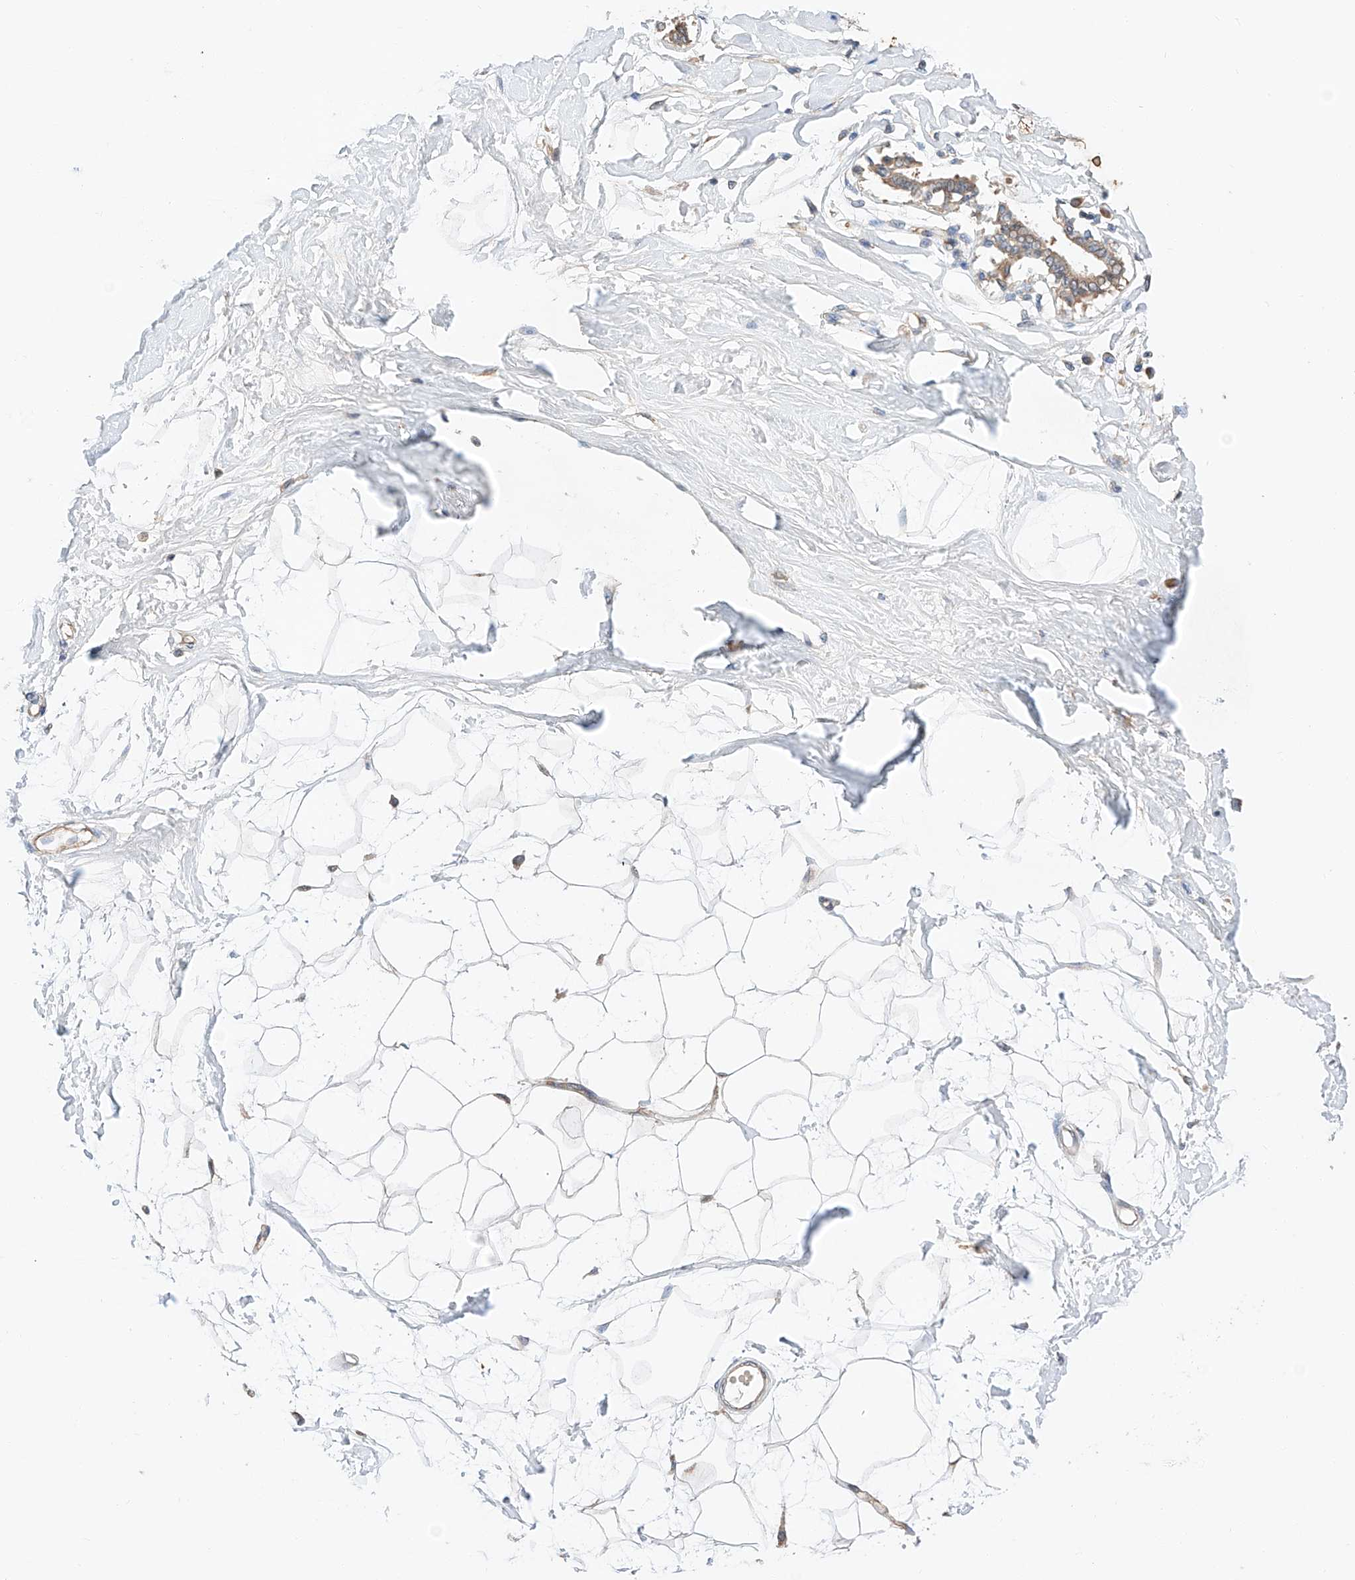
{"staining": {"intensity": "moderate", "quantity": "25%-75%", "location": "cytoplasmic/membranous"}, "tissue": "breast", "cell_type": "Adipocytes", "image_type": "normal", "snomed": [{"axis": "morphology", "description": "Normal tissue, NOS"}, {"axis": "topography", "description": "Breast"}], "caption": "This histopathology image displays immunohistochemistry (IHC) staining of normal human breast, with medium moderate cytoplasmic/membranous expression in about 25%-75% of adipocytes.", "gene": "C6orf118", "patient": {"sex": "female", "age": 45}}